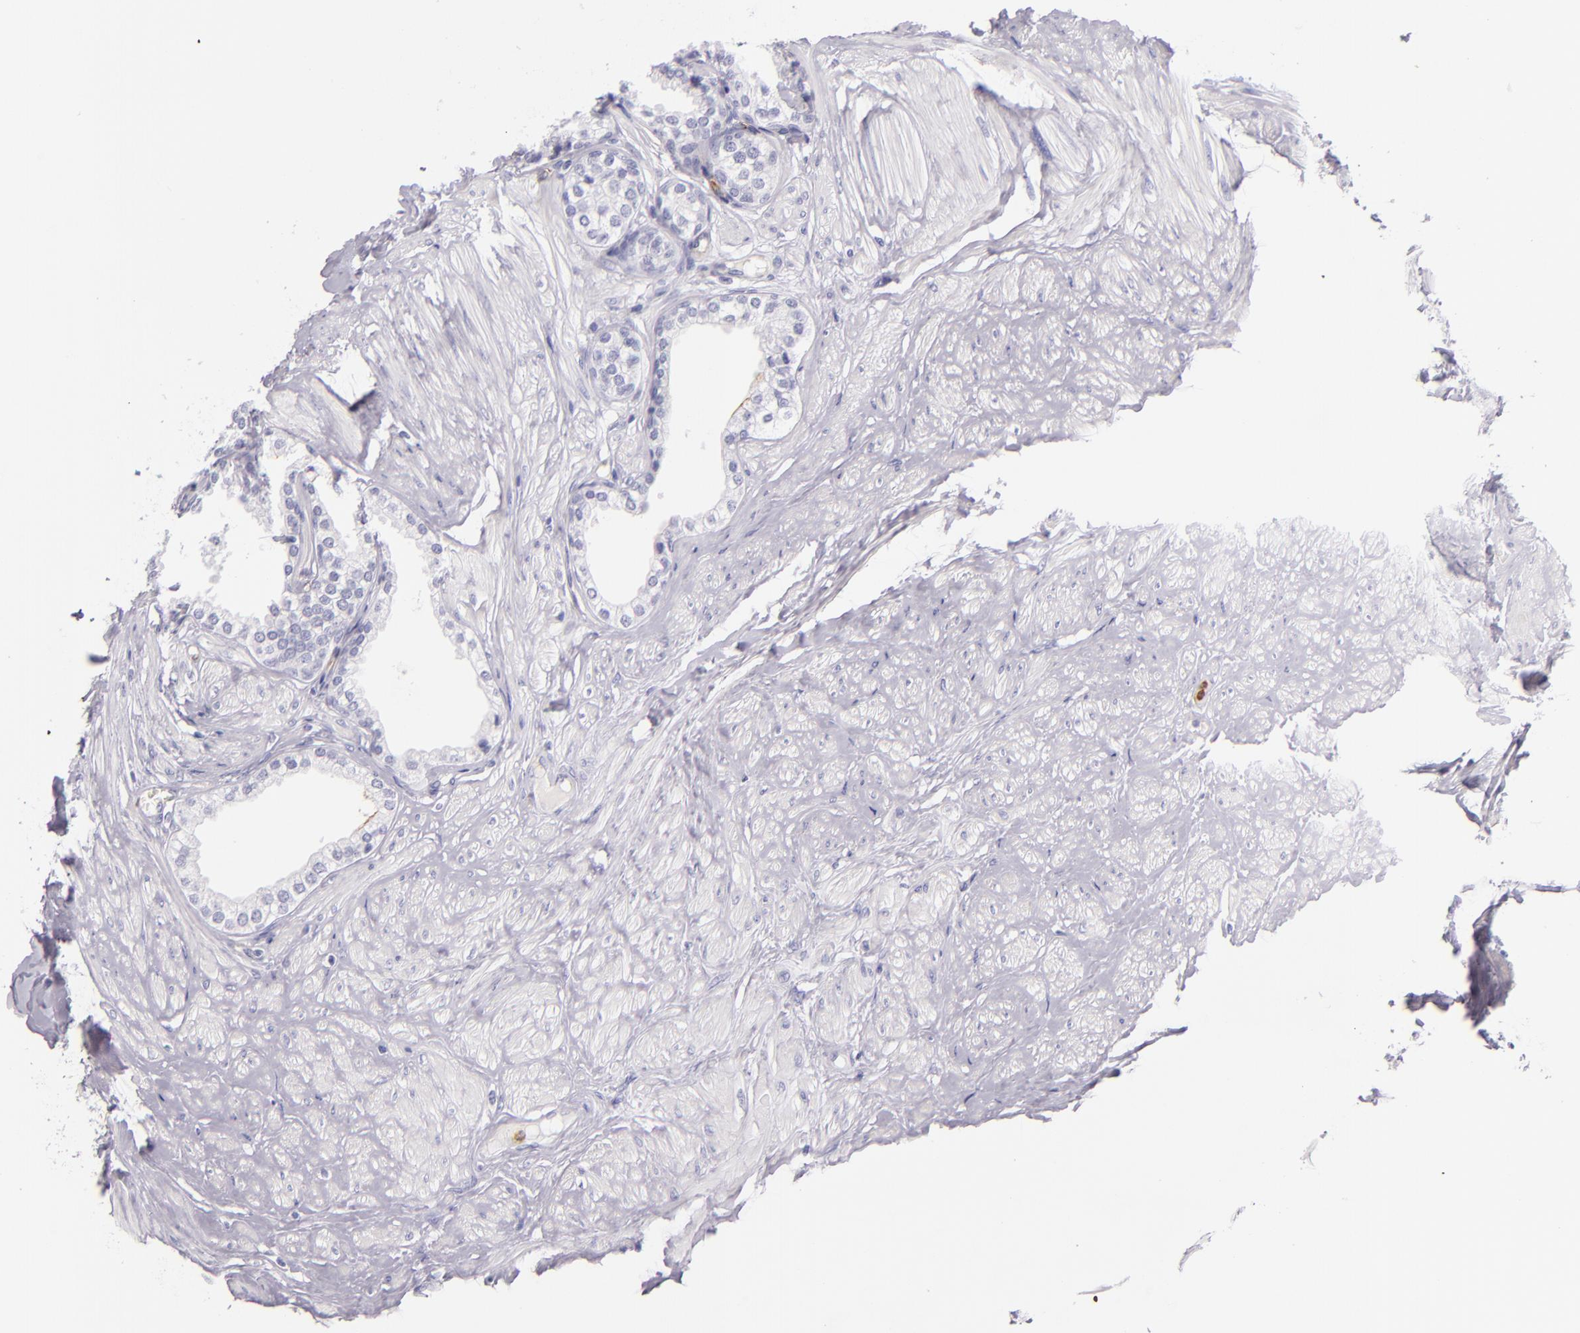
{"staining": {"intensity": "moderate", "quantity": "25%-75%", "location": "cytoplasmic/membranous"}, "tissue": "prostate", "cell_type": "Glandular cells", "image_type": "normal", "snomed": [{"axis": "morphology", "description": "Normal tissue, NOS"}, {"axis": "topography", "description": "Prostate"}], "caption": "The histopathology image demonstrates a brown stain indicating the presence of a protein in the cytoplasmic/membranous of glandular cells in prostate.", "gene": "CEACAM1", "patient": {"sex": "male", "age": 64}}